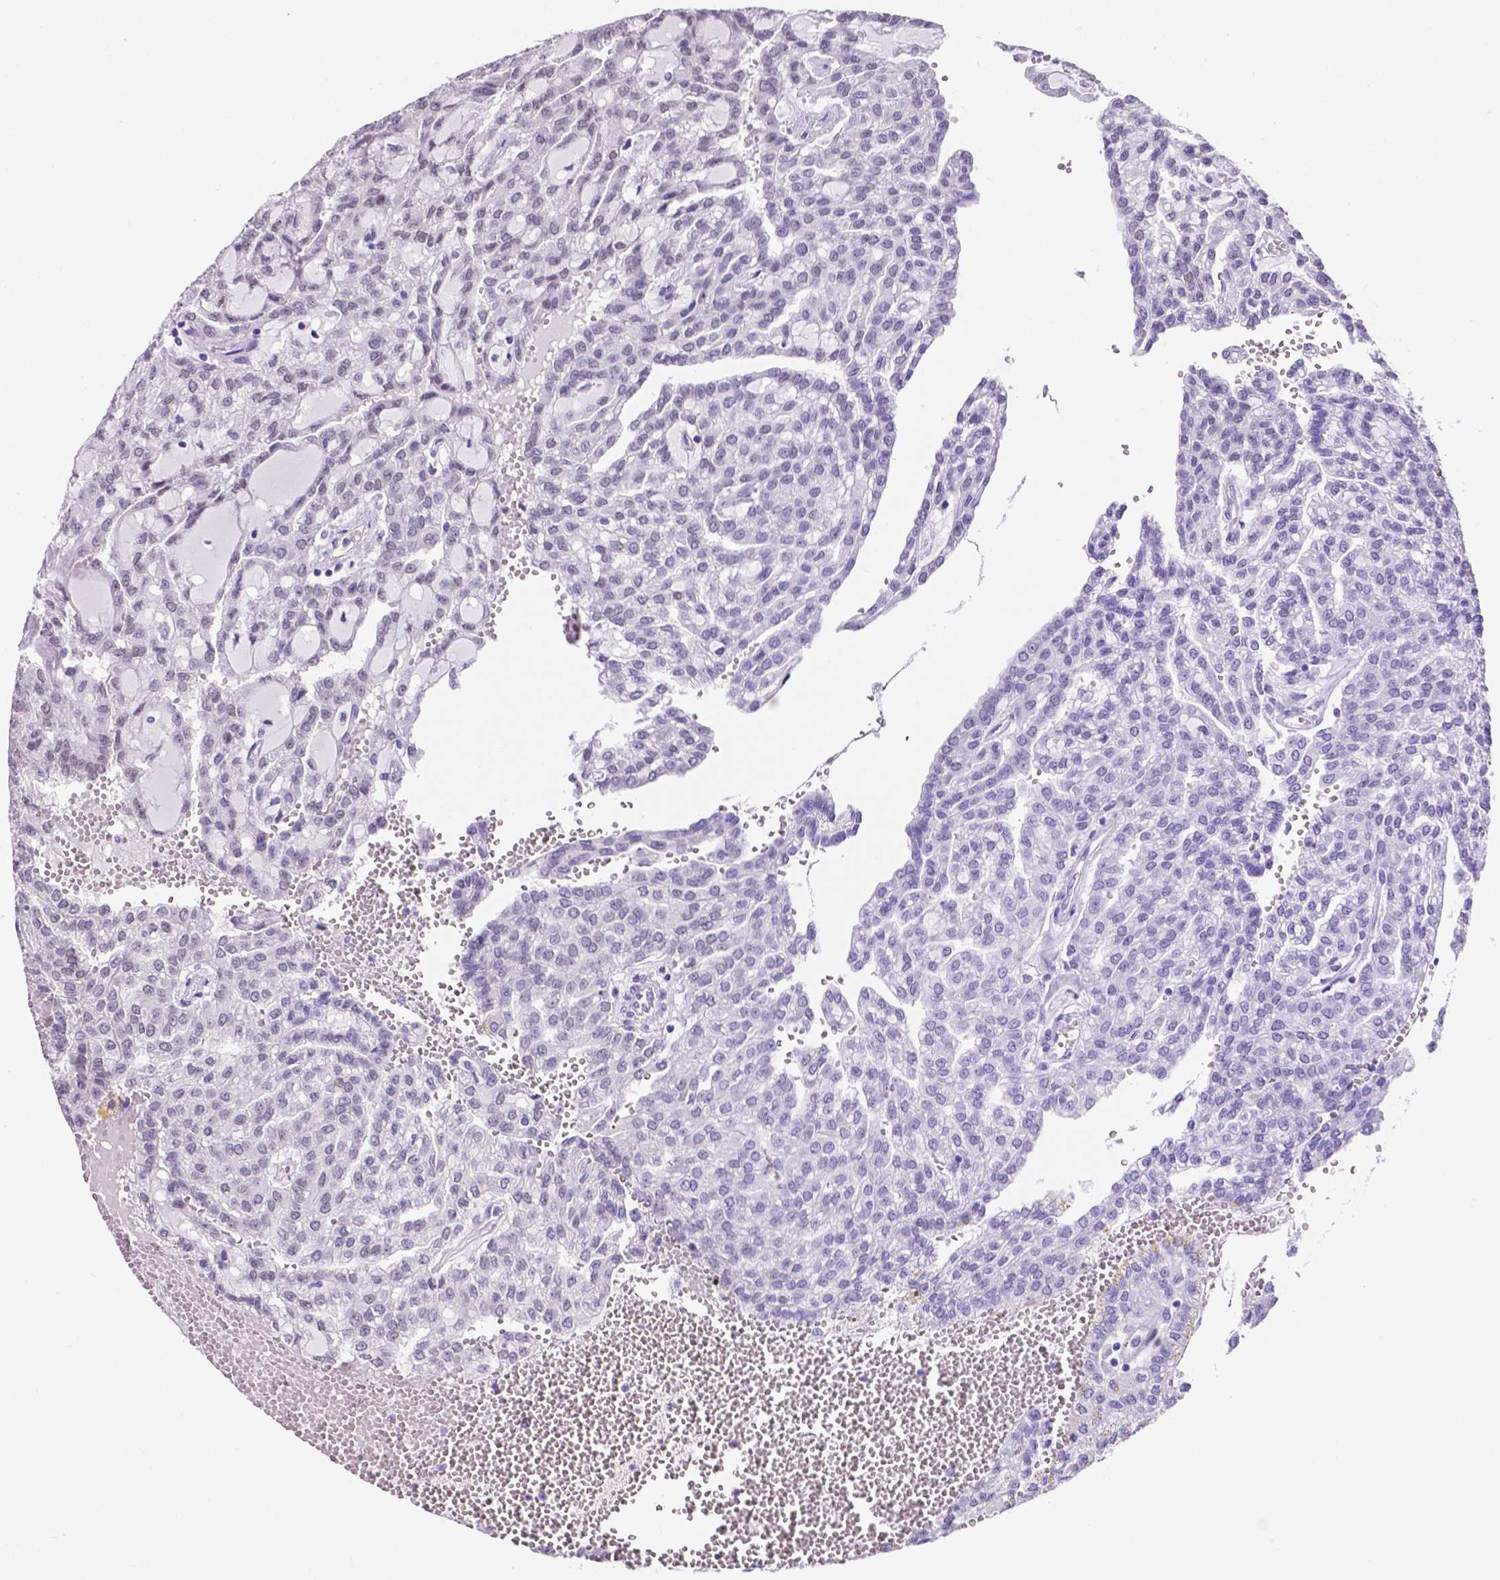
{"staining": {"intensity": "negative", "quantity": "none", "location": "none"}, "tissue": "renal cancer", "cell_type": "Tumor cells", "image_type": "cancer", "snomed": [{"axis": "morphology", "description": "Adenocarcinoma, NOS"}, {"axis": "topography", "description": "Kidney"}], "caption": "DAB immunohistochemical staining of adenocarcinoma (renal) exhibits no significant staining in tumor cells.", "gene": "SATB2", "patient": {"sex": "male", "age": 63}}